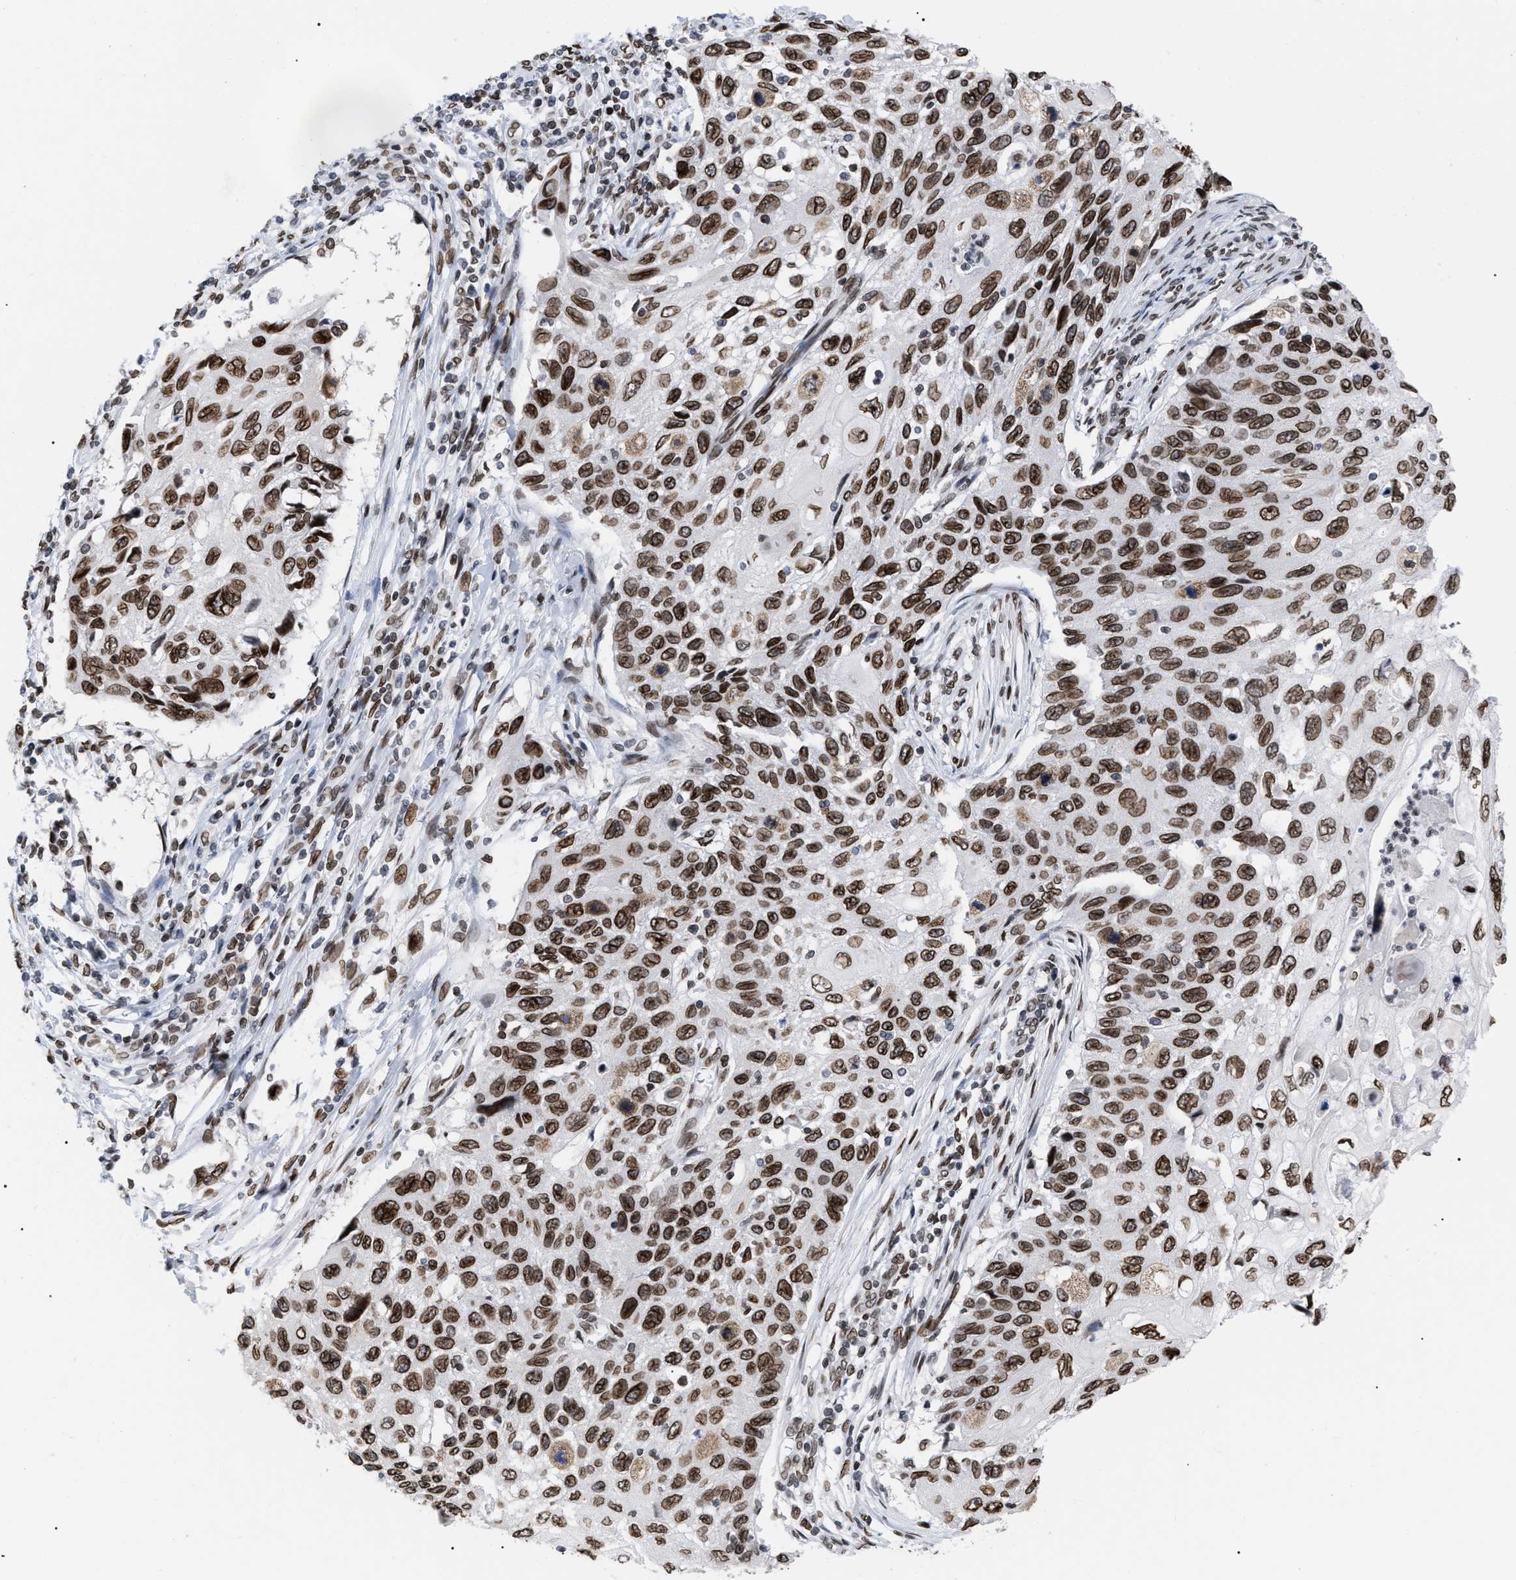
{"staining": {"intensity": "moderate", "quantity": ">75%", "location": "nuclear"}, "tissue": "cervical cancer", "cell_type": "Tumor cells", "image_type": "cancer", "snomed": [{"axis": "morphology", "description": "Squamous cell carcinoma, NOS"}, {"axis": "topography", "description": "Cervix"}], "caption": "Squamous cell carcinoma (cervical) stained with a protein marker exhibits moderate staining in tumor cells.", "gene": "TPR", "patient": {"sex": "female", "age": 70}}